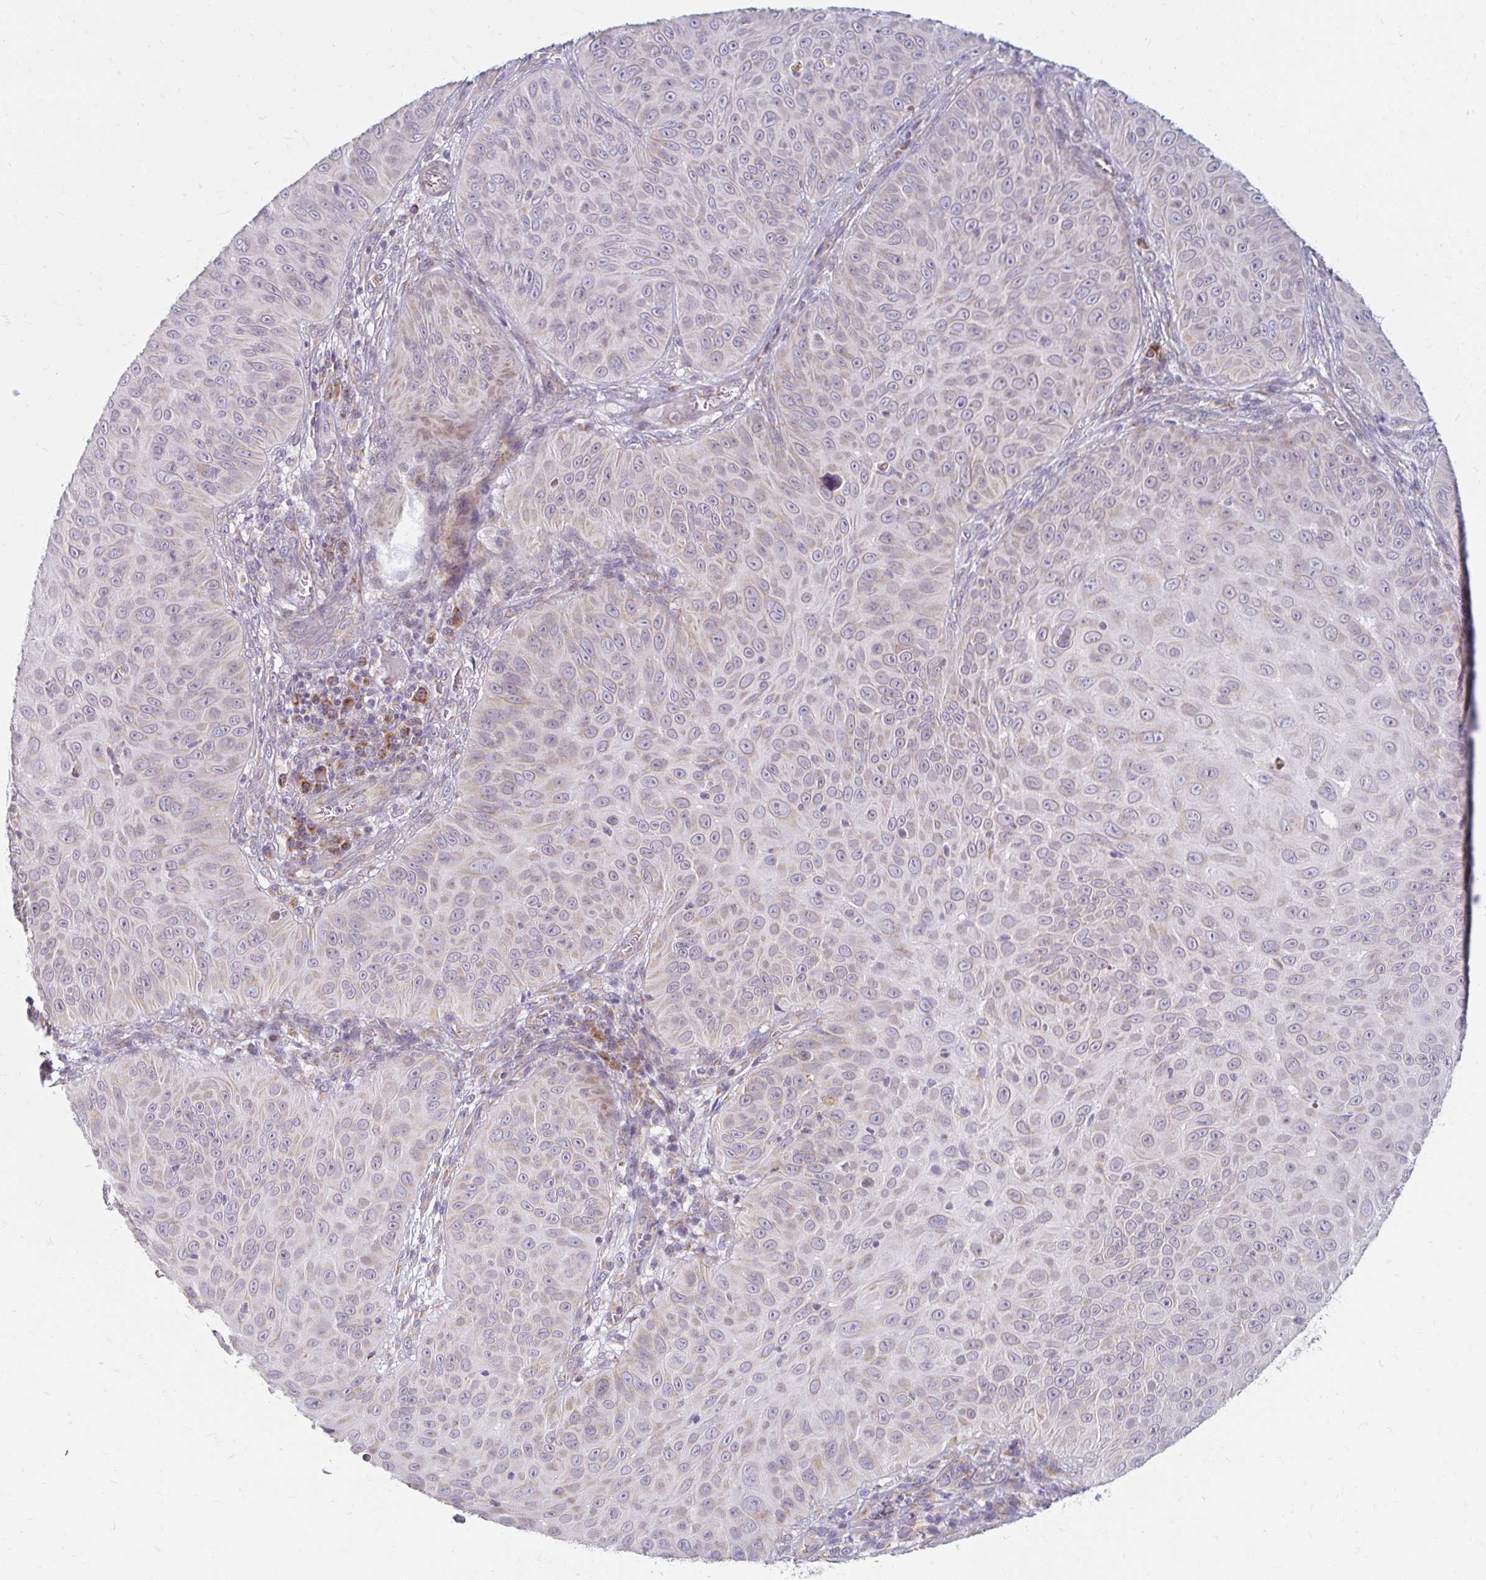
{"staining": {"intensity": "negative", "quantity": "none", "location": "none"}, "tissue": "skin cancer", "cell_type": "Tumor cells", "image_type": "cancer", "snomed": [{"axis": "morphology", "description": "Squamous cell carcinoma, NOS"}, {"axis": "topography", "description": "Skin"}], "caption": "The micrograph shows no staining of tumor cells in skin cancer.", "gene": "SKP2", "patient": {"sex": "male", "age": 82}}